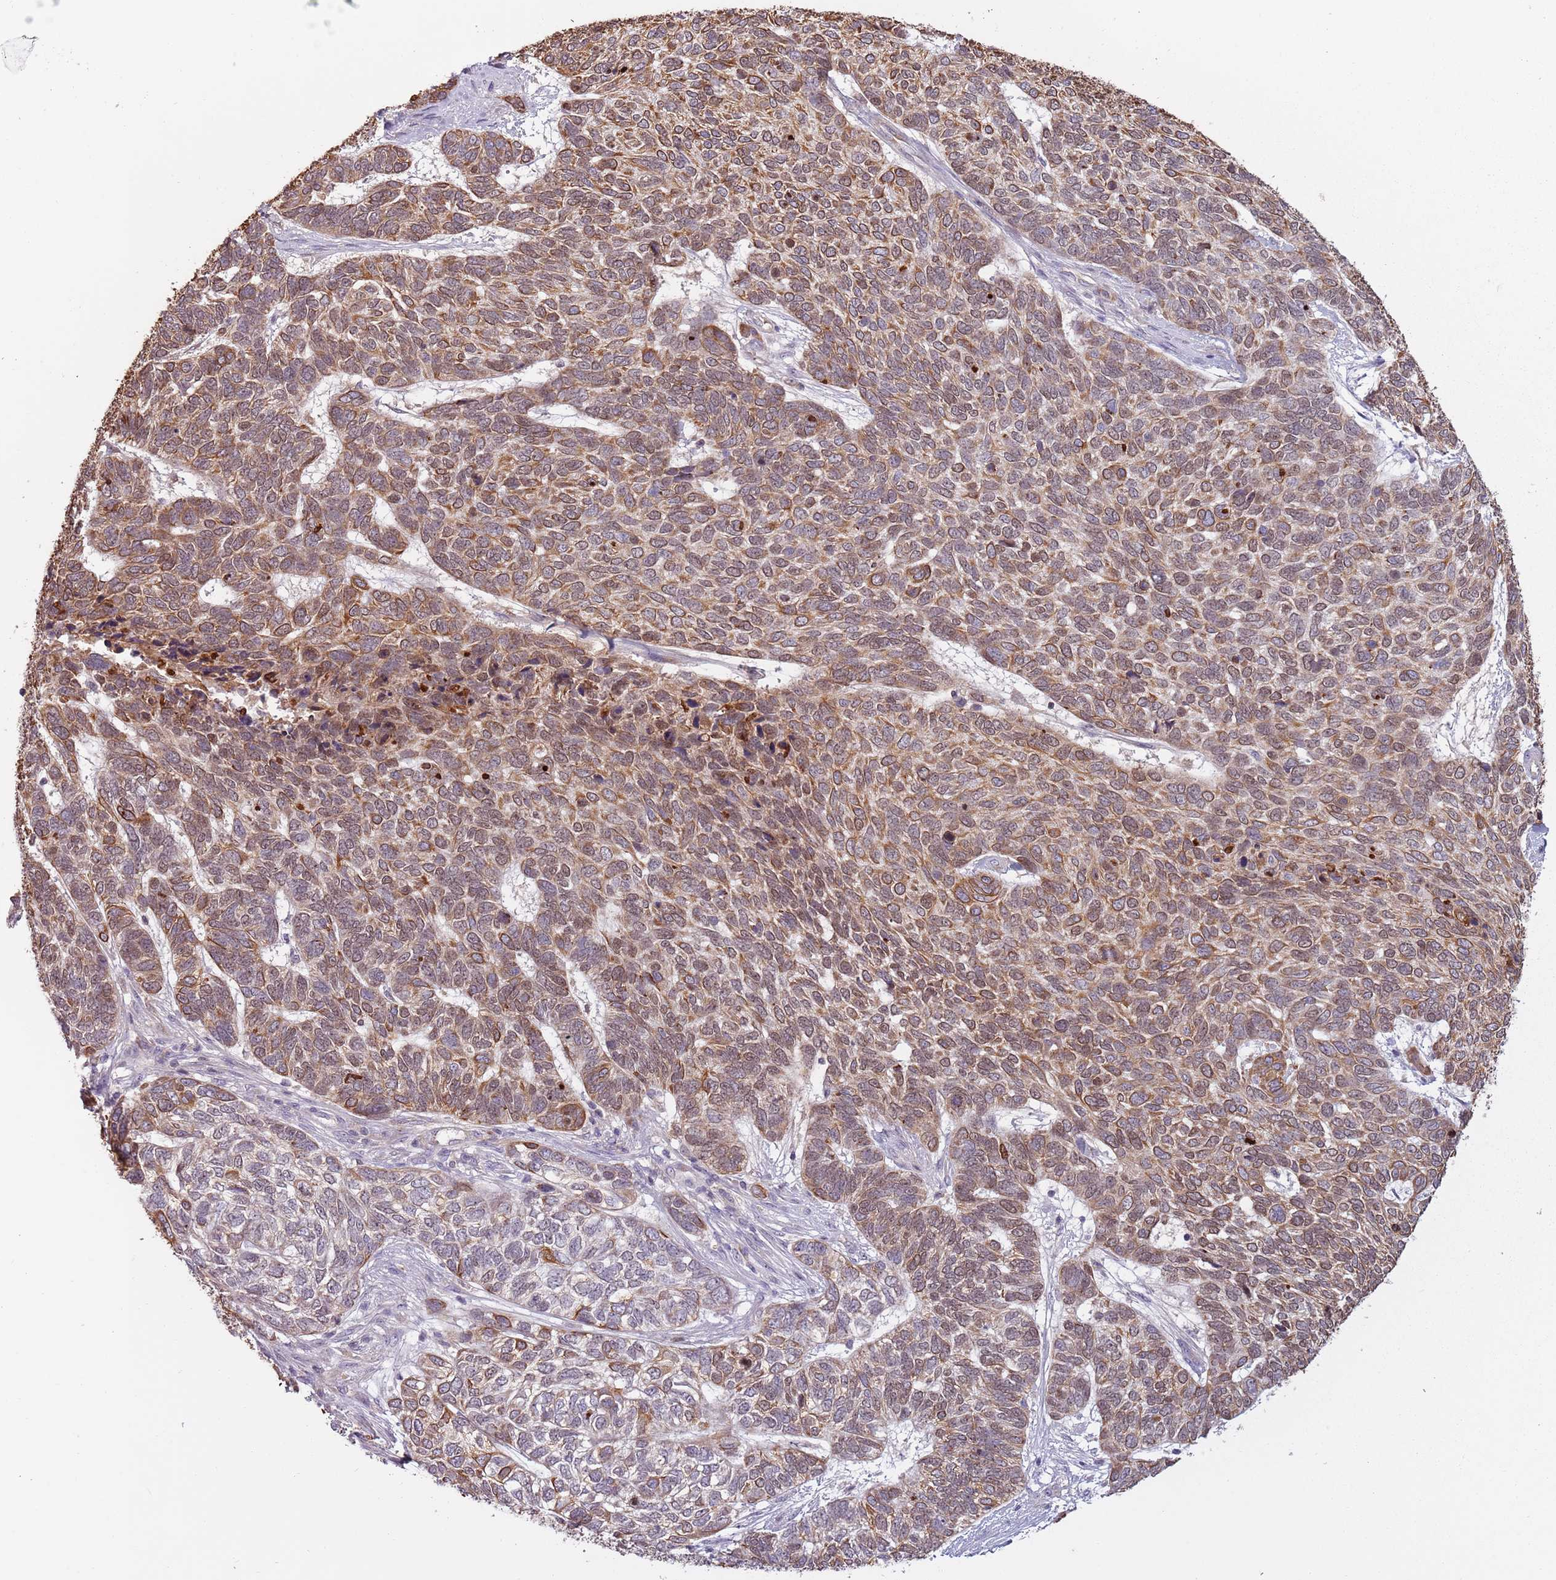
{"staining": {"intensity": "moderate", "quantity": ">75%", "location": "cytoplasmic/membranous"}, "tissue": "skin cancer", "cell_type": "Tumor cells", "image_type": "cancer", "snomed": [{"axis": "morphology", "description": "Basal cell carcinoma"}, {"axis": "topography", "description": "Skin"}], "caption": "This is a photomicrograph of immunohistochemistry (IHC) staining of skin cancer, which shows moderate positivity in the cytoplasmic/membranous of tumor cells.", "gene": "SYS1", "patient": {"sex": "female", "age": 65}}